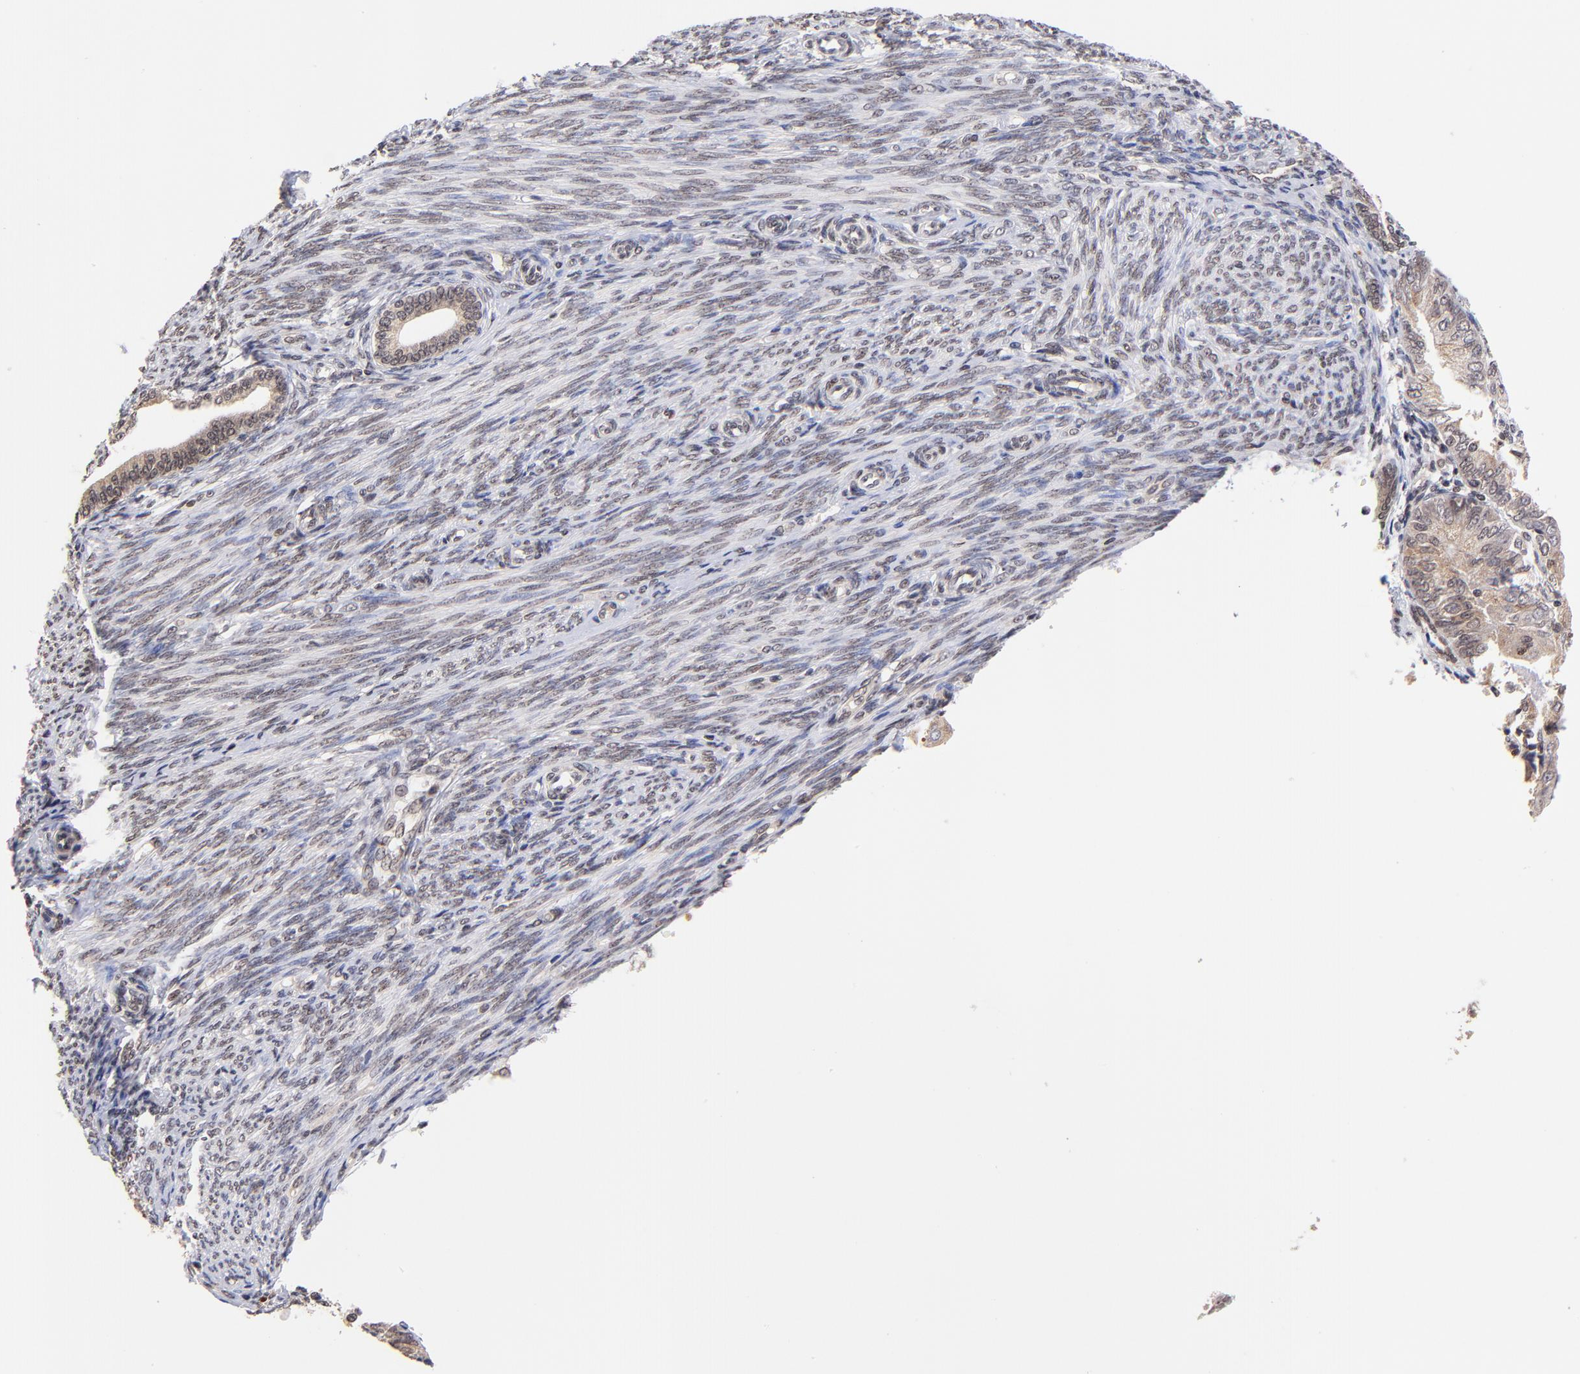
{"staining": {"intensity": "moderate", "quantity": ">75%", "location": "cytoplasmic/membranous,nuclear"}, "tissue": "endometrial cancer", "cell_type": "Tumor cells", "image_type": "cancer", "snomed": [{"axis": "morphology", "description": "Adenocarcinoma, NOS"}, {"axis": "topography", "description": "Endometrium"}], "caption": "Immunohistochemical staining of endometrial cancer demonstrates medium levels of moderate cytoplasmic/membranous and nuclear protein positivity in approximately >75% of tumor cells.", "gene": "WDR25", "patient": {"sex": "female", "age": 79}}